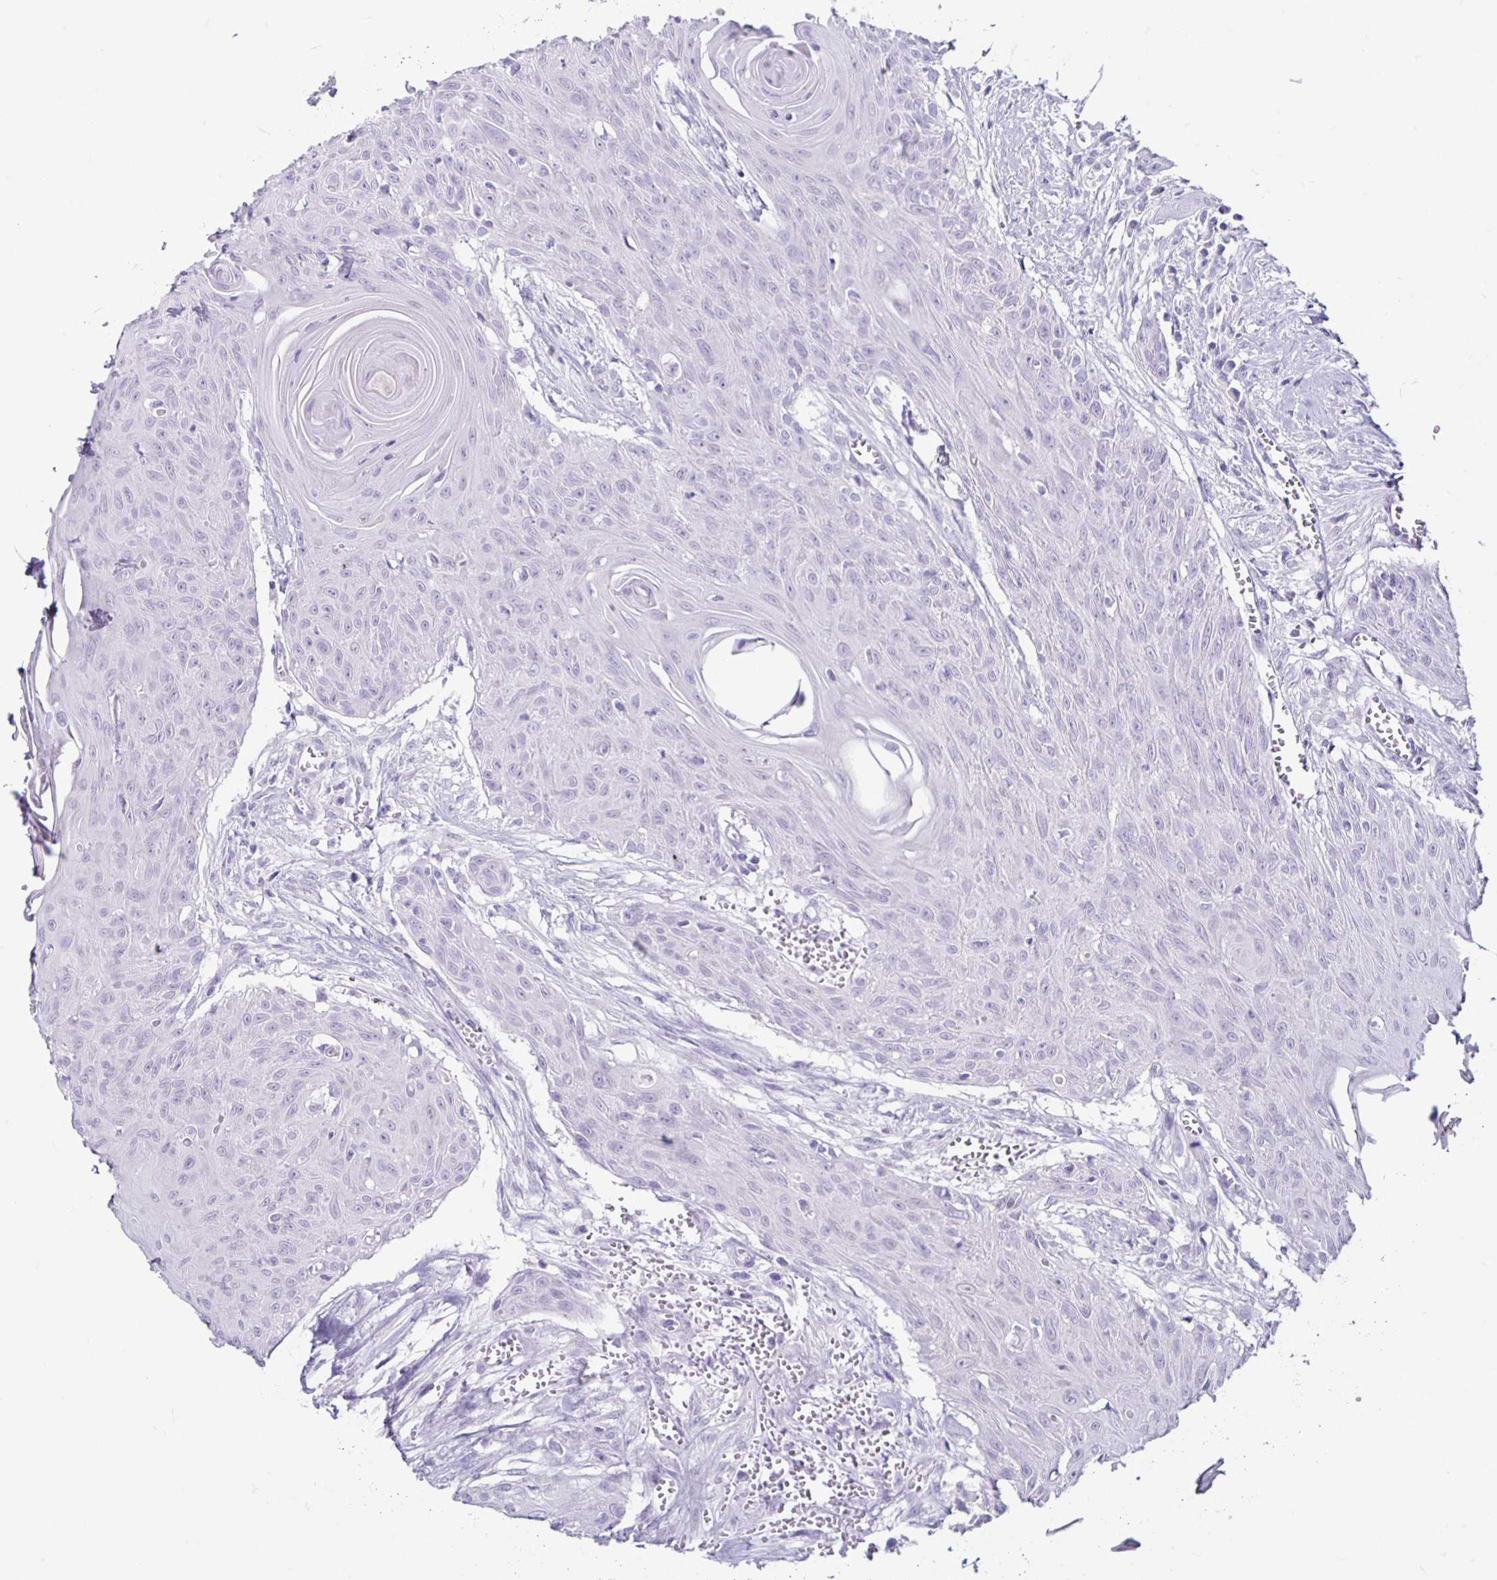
{"staining": {"intensity": "negative", "quantity": "none", "location": "none"}, "tissue": "head and neck cancer", "cell_type": "Tumor cells", "image_type": "cancer", "snomed": [{"axis": "morphology", "description": "Squamous cell carcinoma, NOS"}, {"axis": "topography", "description": "Lymph node"}, {"axis": "topography", "description": "Salivary gland"}, {"axis": "topography", "description": "Head-Neck"}], "caption": "This is an immunohistochemistry photomicrograph of head and neck squamous cell carcinoma. There is no expression in tumor cells.", "gene": "CT45A5", "patient": {"sex": "female", "age": 74}}